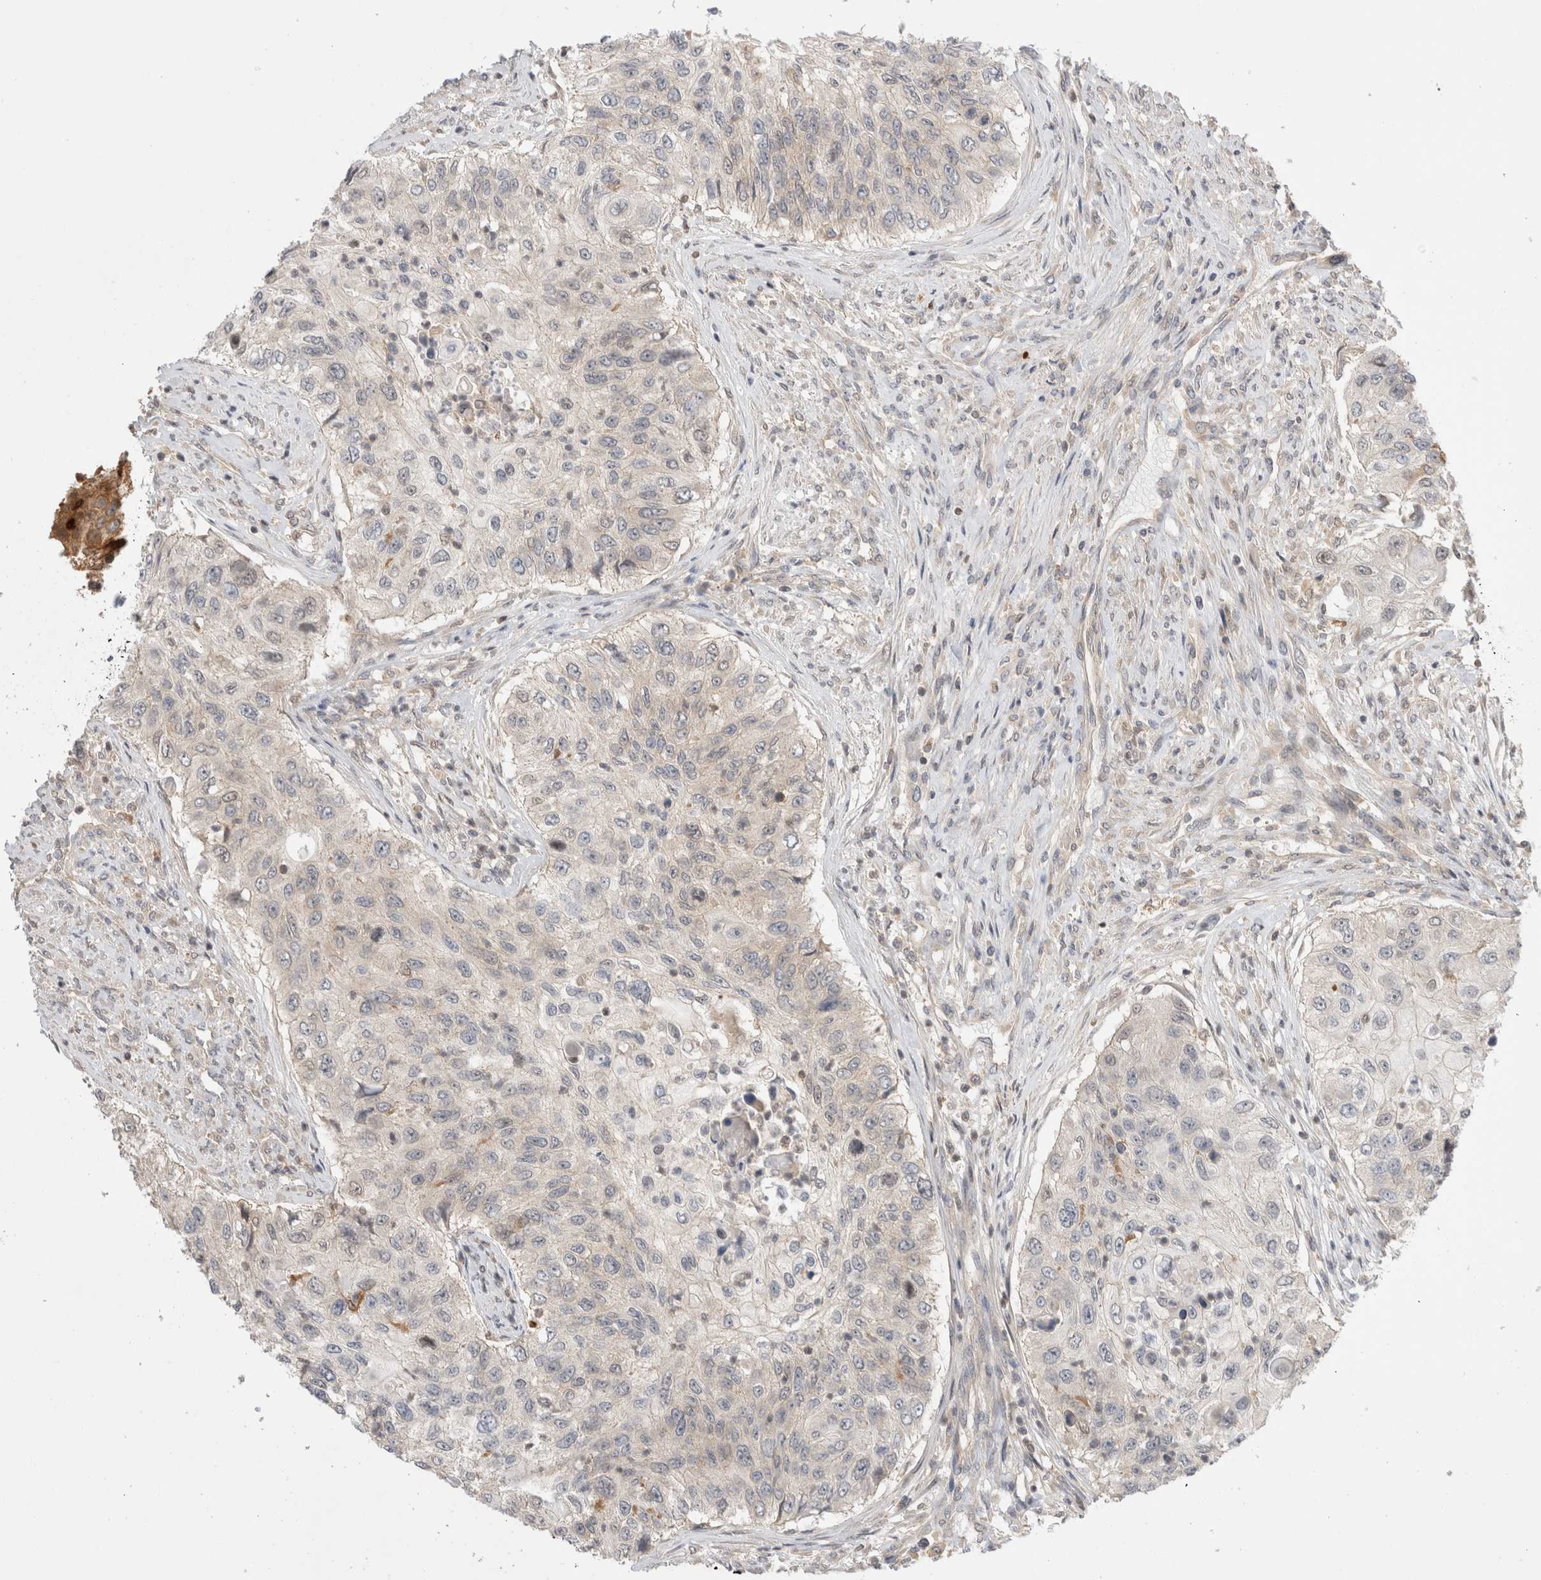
{"staining": {"intensity": "negative", "quantity": "none", "location": "none"}, "tissue": "urothelial cancer", "cell_type": "Tumor cells", "image_type": "cancer", "snomed": [{"axis": "morphology", "description": "Urothelial carcinoma, High grade"}, {"axis": "topography", "description": "Urinary bladder"}], "caption": "An image of urothelial cancer stained for a protein displays no brown staining in tumor cells.", "gene": "NFKB1", "patient": {"sex": "female", "age": 60}}